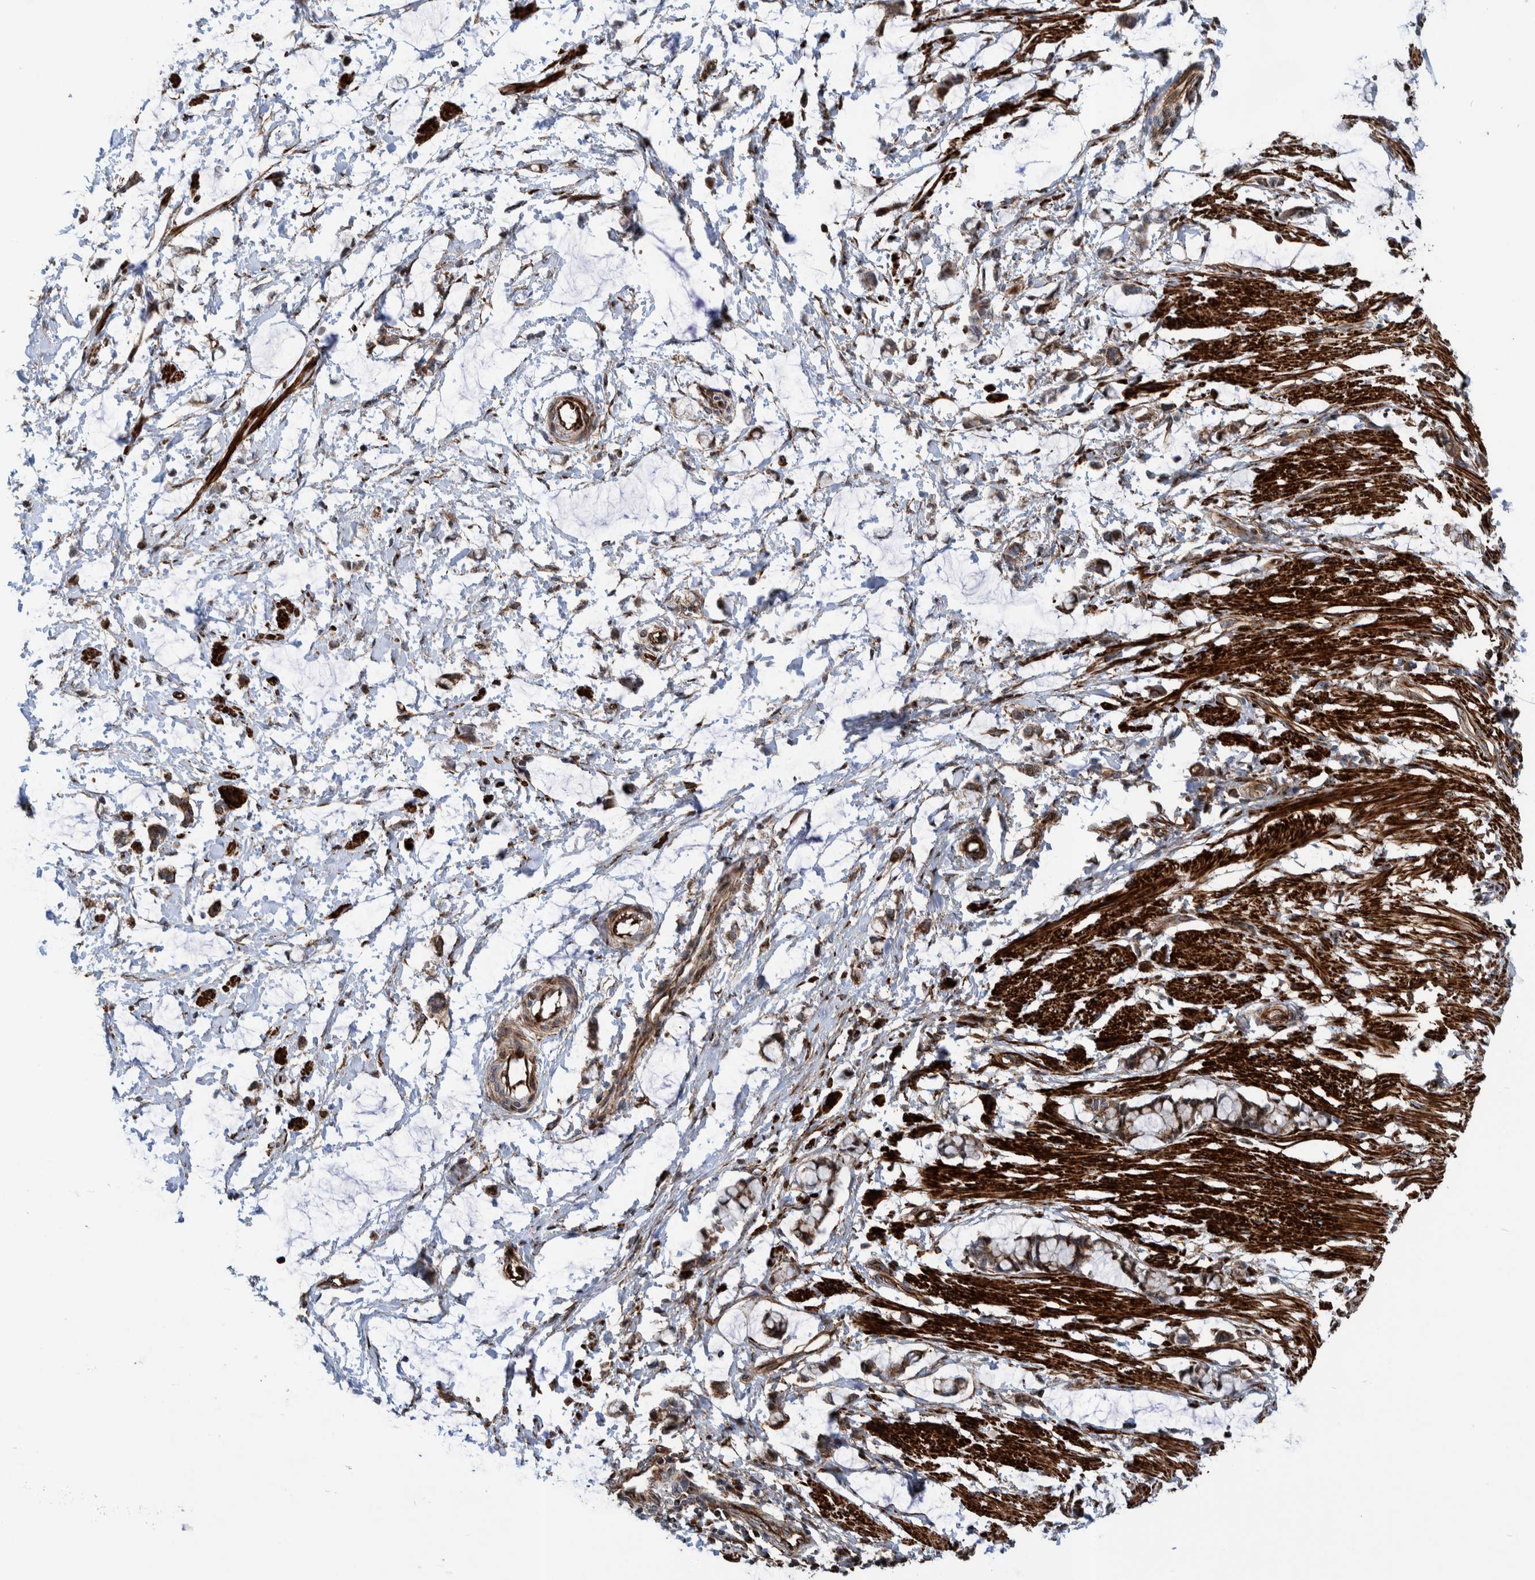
{"staining": {"intensity": "strong", "quantity": ">75%", "location": "cytoplasmic/membranous"}, "tissue": "smooth muscle", "cell_type": "Smooth muscle cells", "image_type": "normal", "snomed": [{"axis": "morphology", "description": "Normal tissue, NOS"}, {"axis": "morphology", "description": "Adenocarcinoma, NOS"}, {"axis": "topography", "description": "Smooth muscle"}, {"axis": "topography", "description": "Colon"}], "caption": "High-power microscopy captured an immunohistochemistry micrograph of unremarkable smooth muscle, revealing strong cytoplasmic/membranous positivity in about >75% of smooth muscle cells. (Brightfield microscopy of DAB IHC at high magnification).", "gene": "CCDC57", "patient": {"sex": "male", "age": 14}}